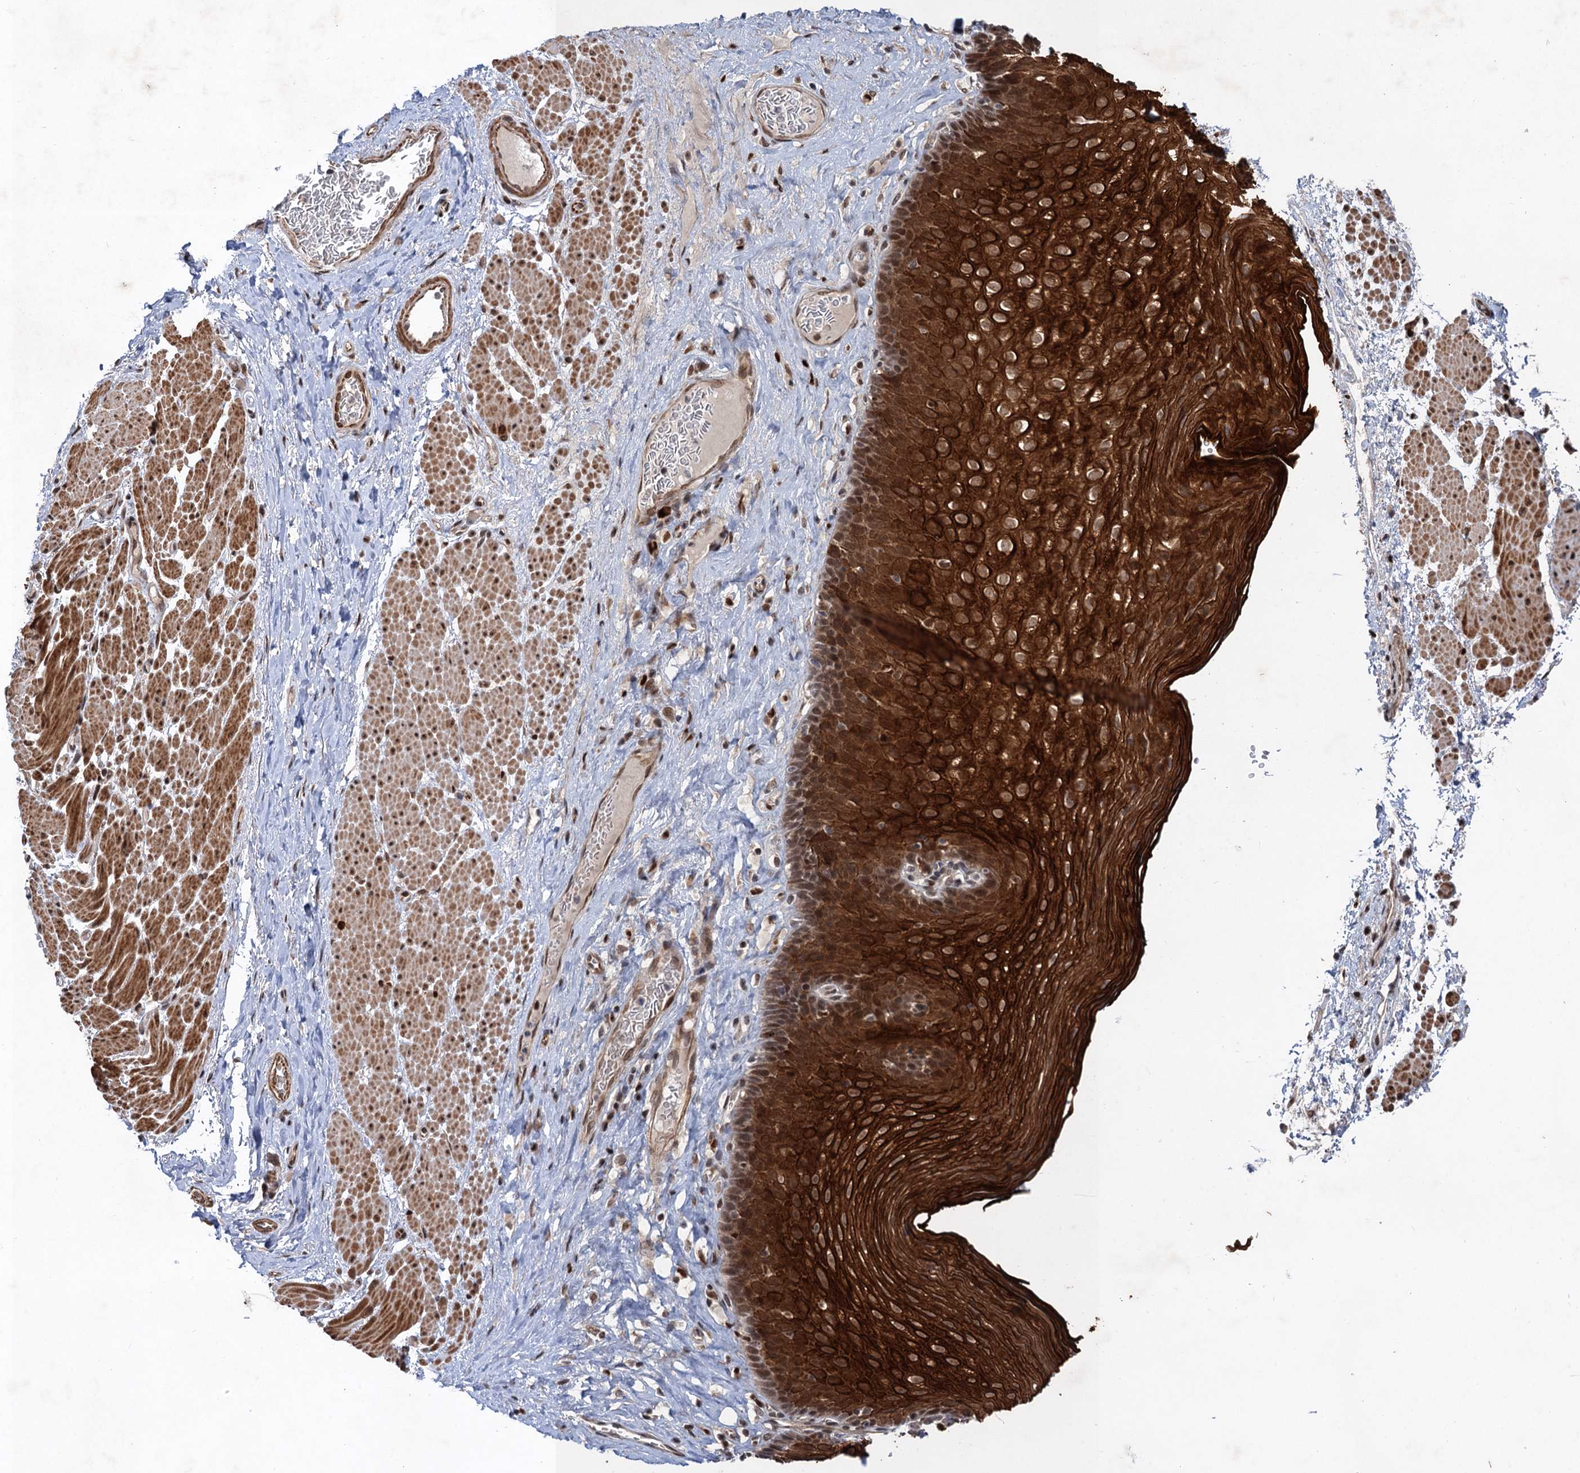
{"staining": {"intensity": "strong", "quantity": "25%-75%", "location": "cytoplasmic/membranous"}, "tissue": "esophagus", "cell_type": "Squamous epithelial cells", "image_type": "normal", "snomed": [{"axis": "morphology", "description": "Normal tissue, NOS"}, {"axis": "topography", "description": "Esophagus"}], "caption": "Brown immunohistochemical staining in benign esophagus displays strong cytoplasmic/membranous expression in about 25%-75% of squamous epithelial cells.", "gene": "TTC31", "patient": {"sex": "female", "age": 66}}